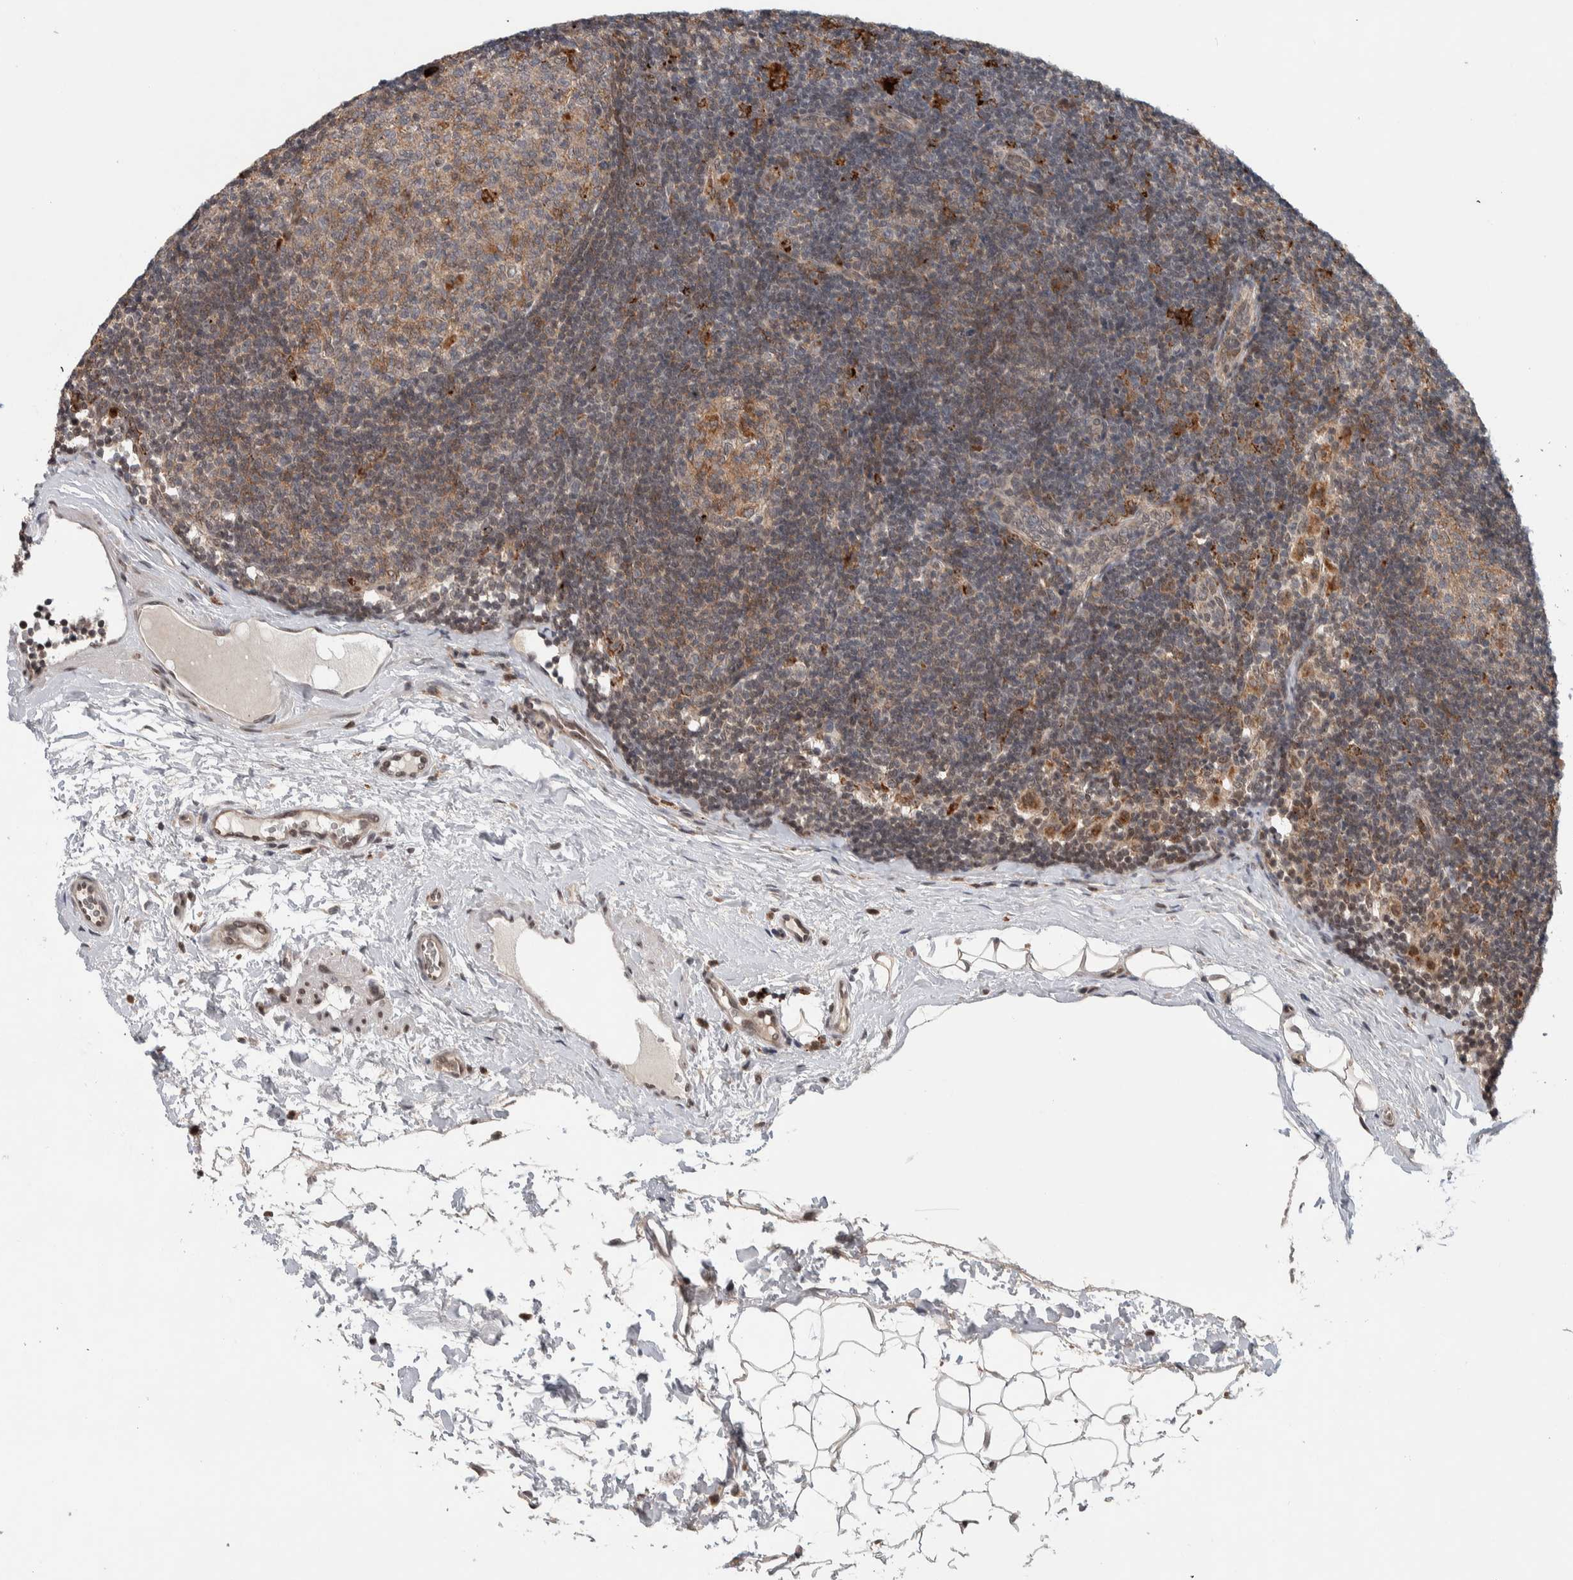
{"staining": {"intensity": "moderate", "quantity": "25%-75%", "location": "cytoplasmic/membranous"}, "tissue": "lymph node", "cell_type": "Germinal center cells", "image_type": "normal", "snomed": [{"axis": "morphology", "description": "Normal tissue, NOS"}, {"axis": "topography", "description": "Lymph node"}], "caption": "Immunohistochemical staining of normal lymph node shows medium levels of moderate cytoplasmic/membranous expression in approximately 25%-75% of germinal center cells.", "gene": "KCNK1", "patient": {"sex": "female", "age": 22}}